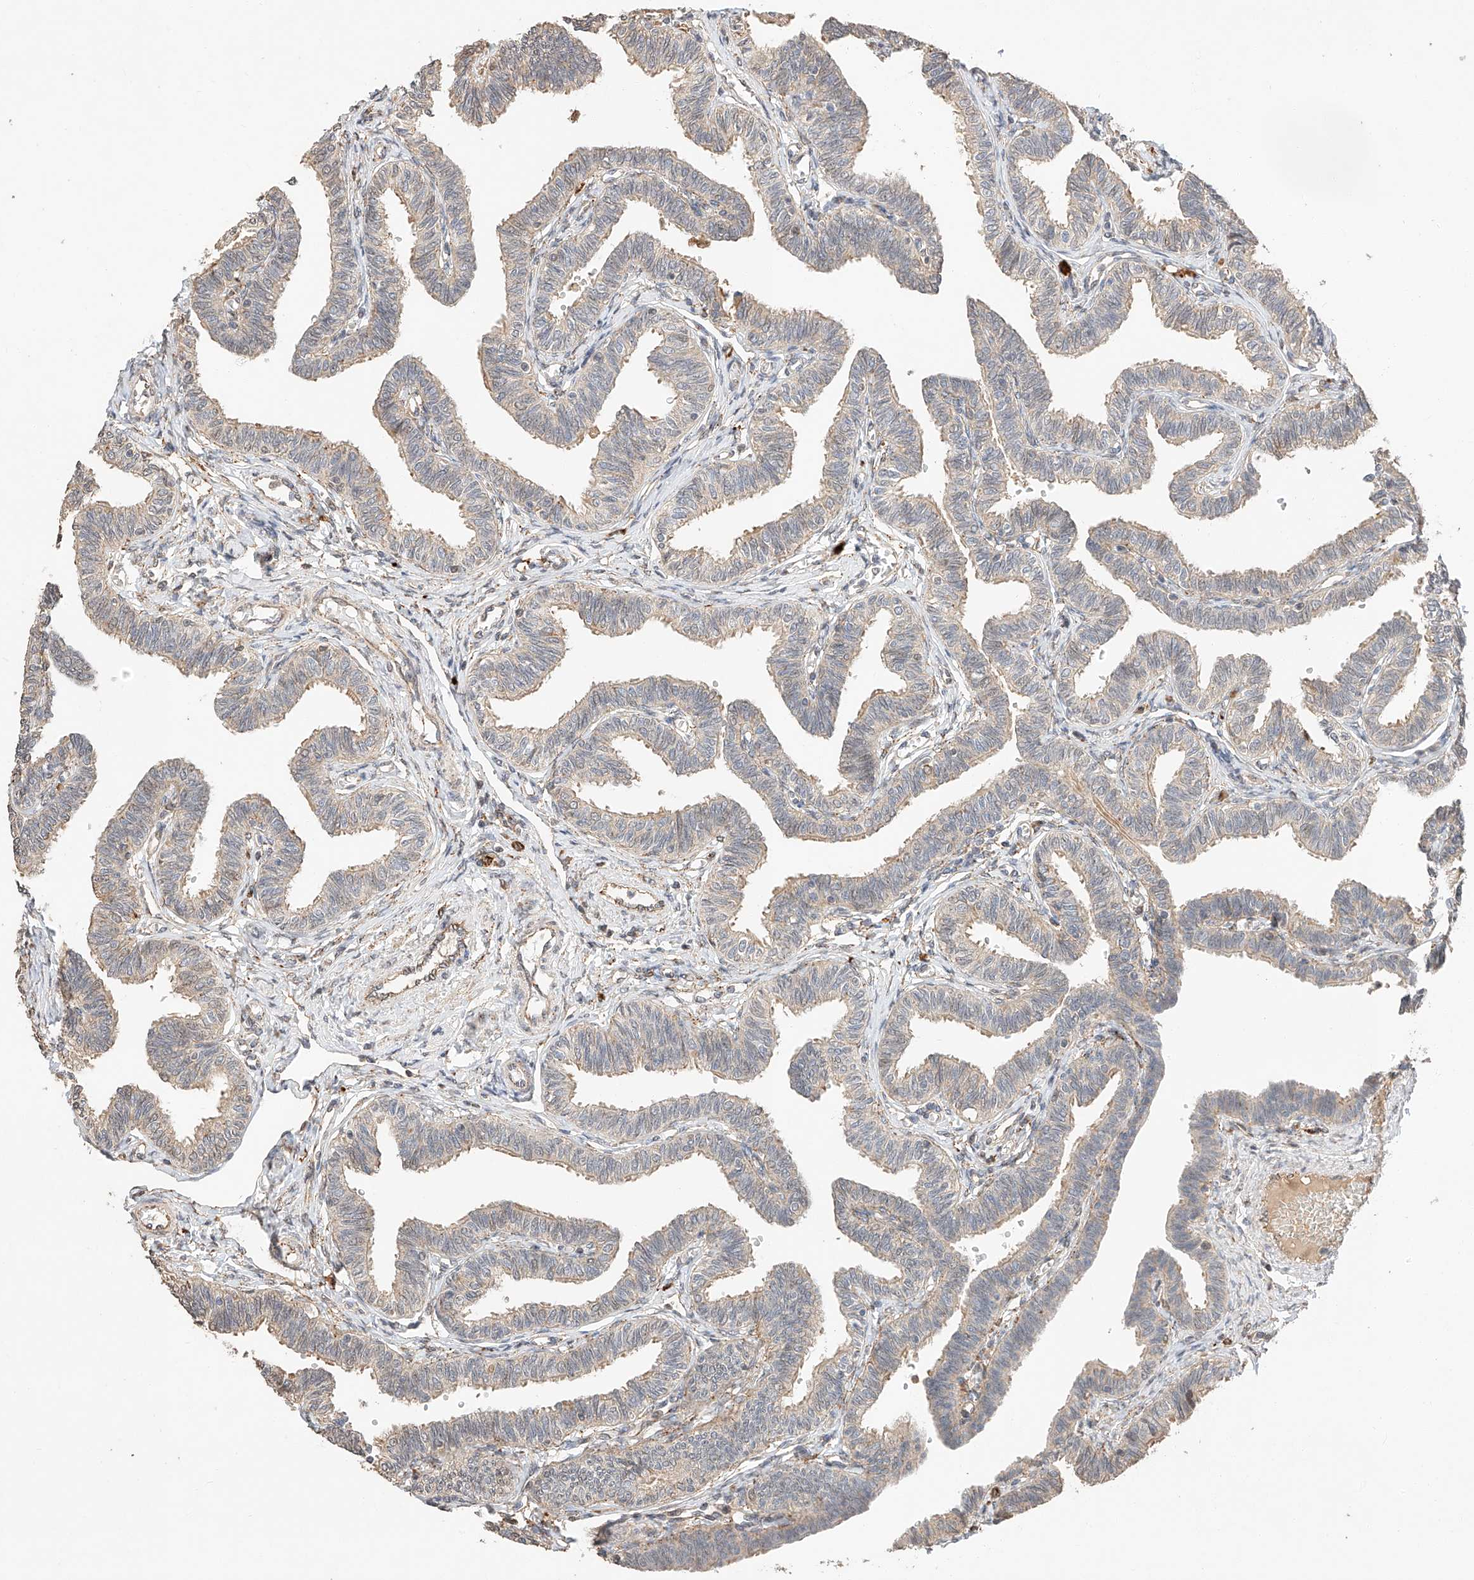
{"staining": {"intensity": "weak", "quantity": "25%-75%", "location": "cytoplasmic/membranous"}, "tissue": "fallopian tube", "cell_type": "Glandular cells", "image_type": "normal", "snomed": [{"axis": "morphology", "description": "Normal tissue, NOS"}, {"axis": "topography", "description": "Fallopian tube"}, {"axis": "topography", "description": "Ovary"}], "caption": "A high-resolution photomicrograph shows IHC staining of normal fallopian tube, which demonstrates weak cytoplasmic/membranous expression in about 25%-75% of glandular cells.", "gene": "SUSD6", "patient": {"sex": "female", "age": 23}}